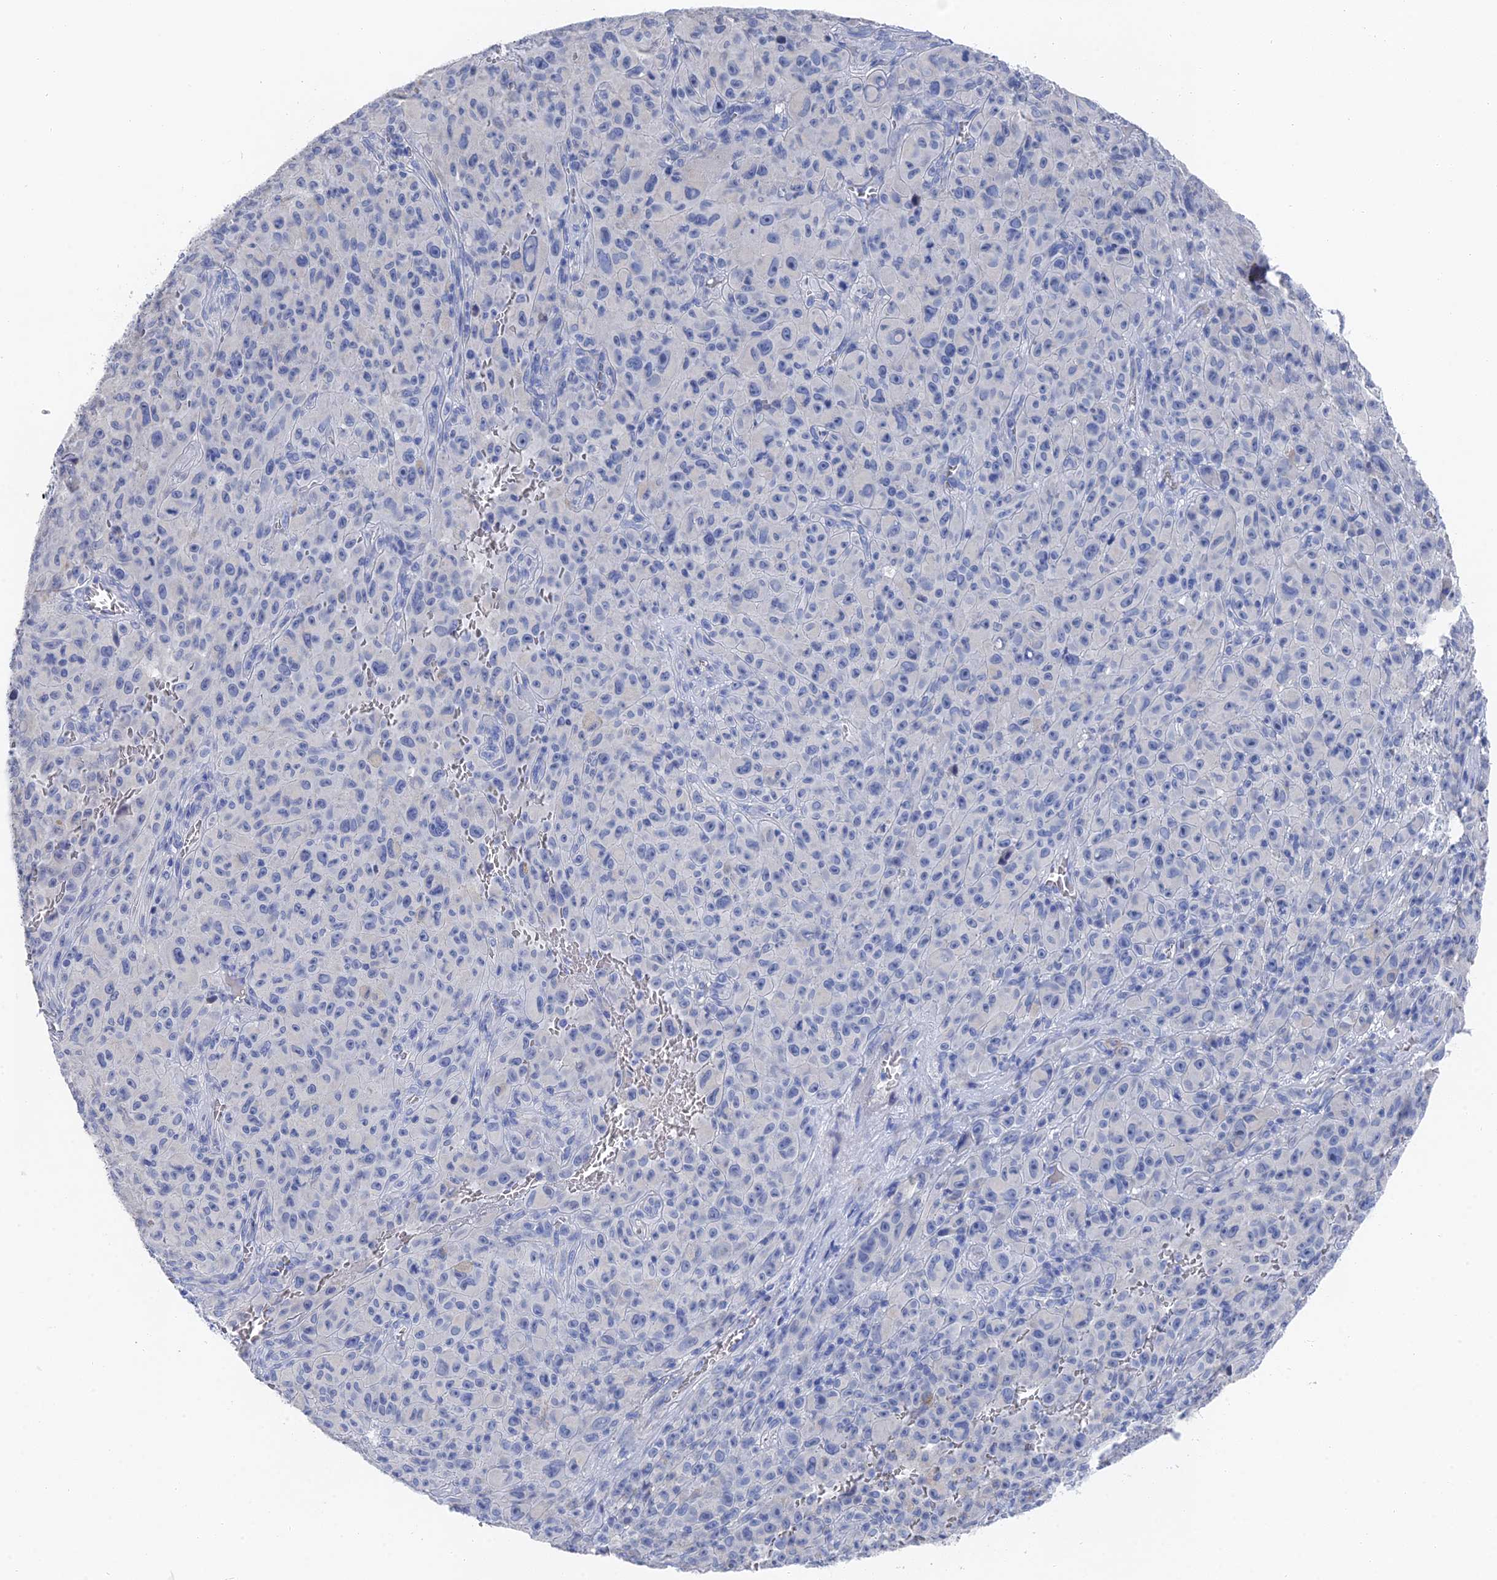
{"staining": {"intensity": "negative", "quantity": "none", "location": "none"}, "tissue": "melanoma", "cell_type": "Tumor cells", "image_type": "cancer", "snomed": [{"axis": "morphology", "description": "Malignant melanoma, NOS"}, {"axis": "topography", "description": "Skin"}], "caption": "This image is of malignant melanoma stained with immunohistochemistry to label a protein in brown with the nuclei are counter-stained blue. There is no positivity in tumor cells. (DAB immunohistochemistry, high magnification).", "gene": "GFAP", "patient": {"sex": "female", "age": 82}}